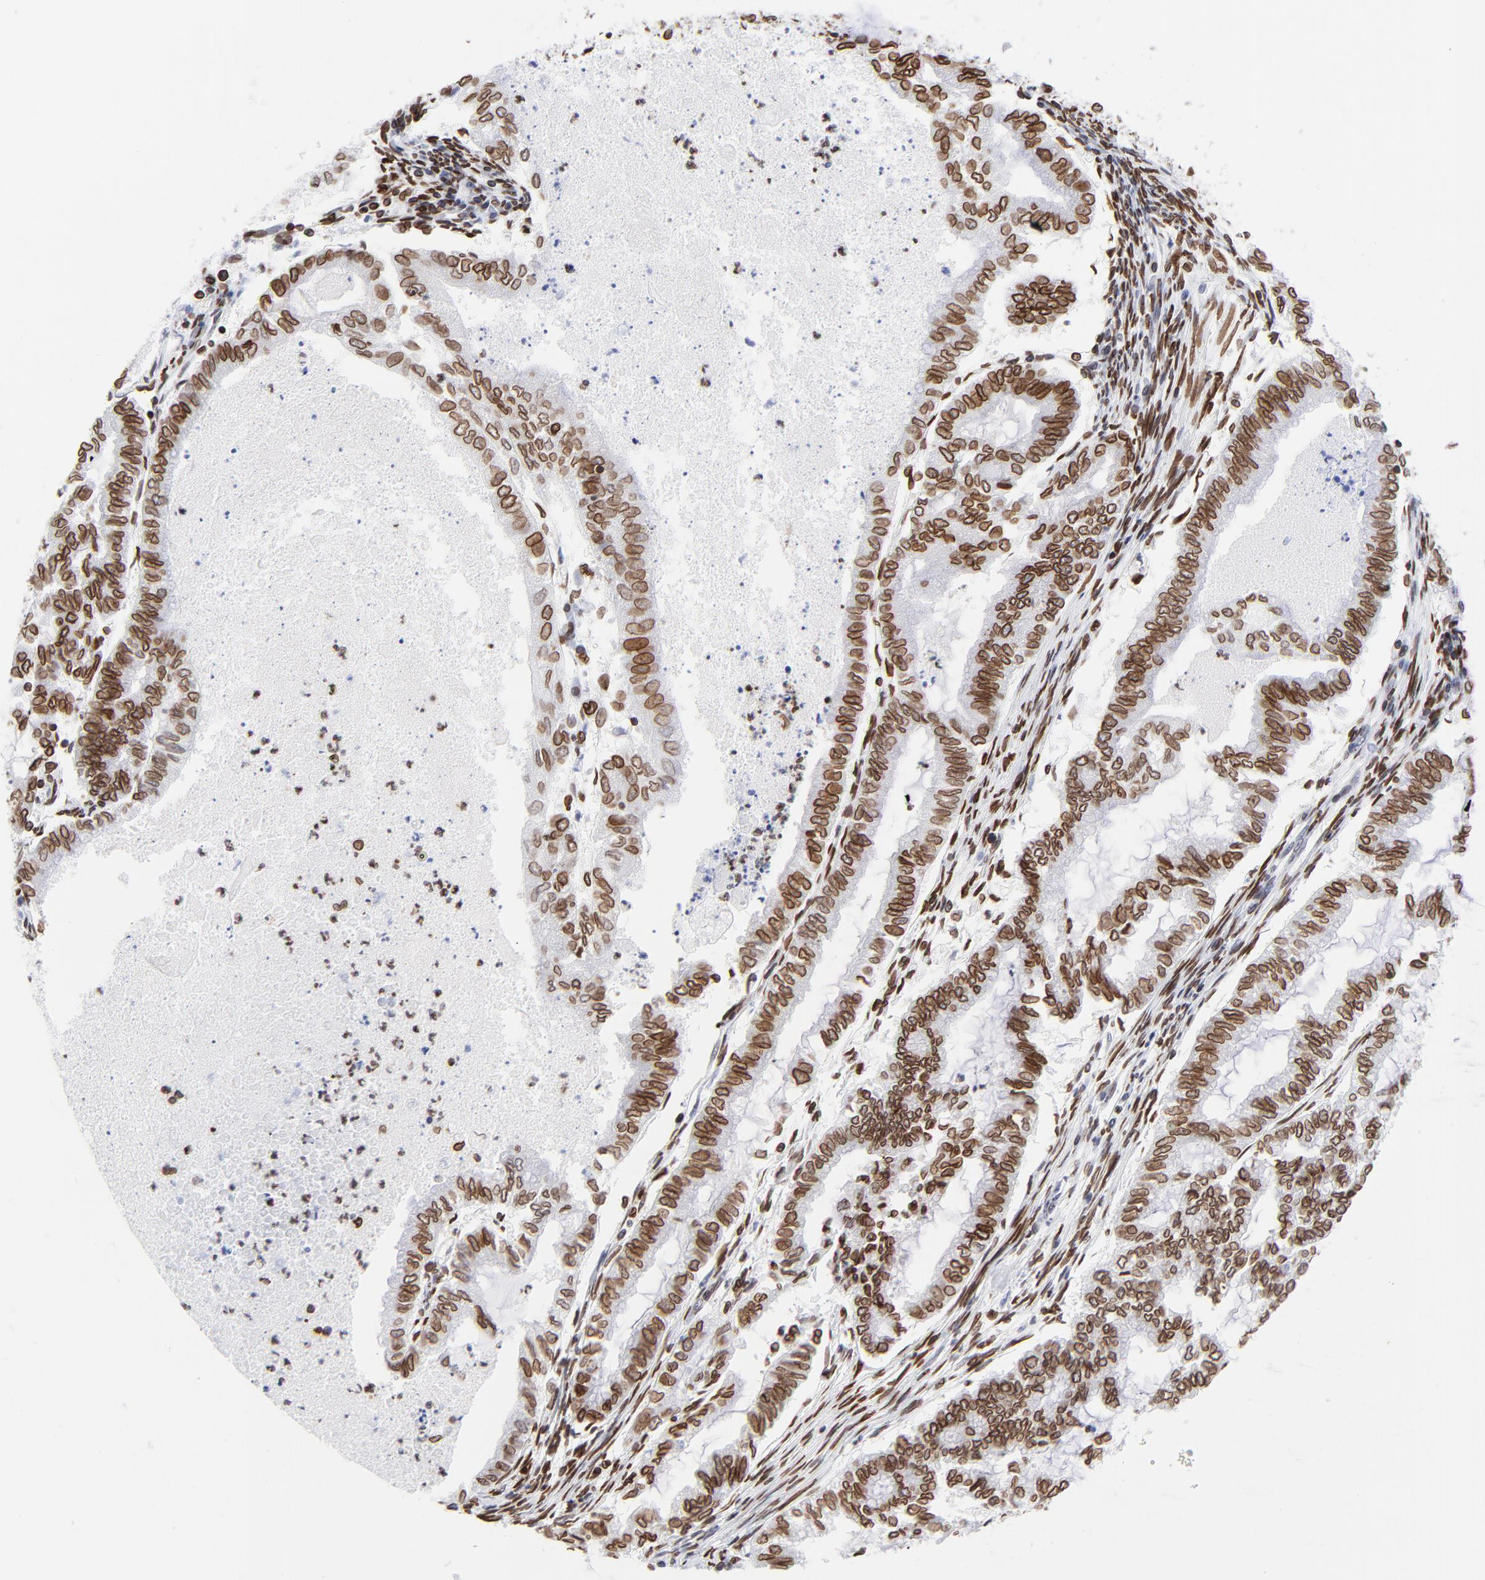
{"staining": {"intensity": "strong", "quantity": ">75%", "location": "cytoplasmic/membranous,nuclear"}, "tissue": "endometrial cancer", "cell_type": "Tumor cells", "image_type": "cancer", "snomed": [{"axis": "morphology", "description": "Adenocarcinoma, NOS"}, {"axis": "topography", "description": "Endometrium"}], "caption": "Endometrial cancer (adenocarcinoma) stained for a protein (brown) reveals strong cytoplasmic/membranous and nuclear positive staining in approximately >75% of tumor cells.", "gene": "THAP7", "patient": {"sex": "female", "age": 79}}